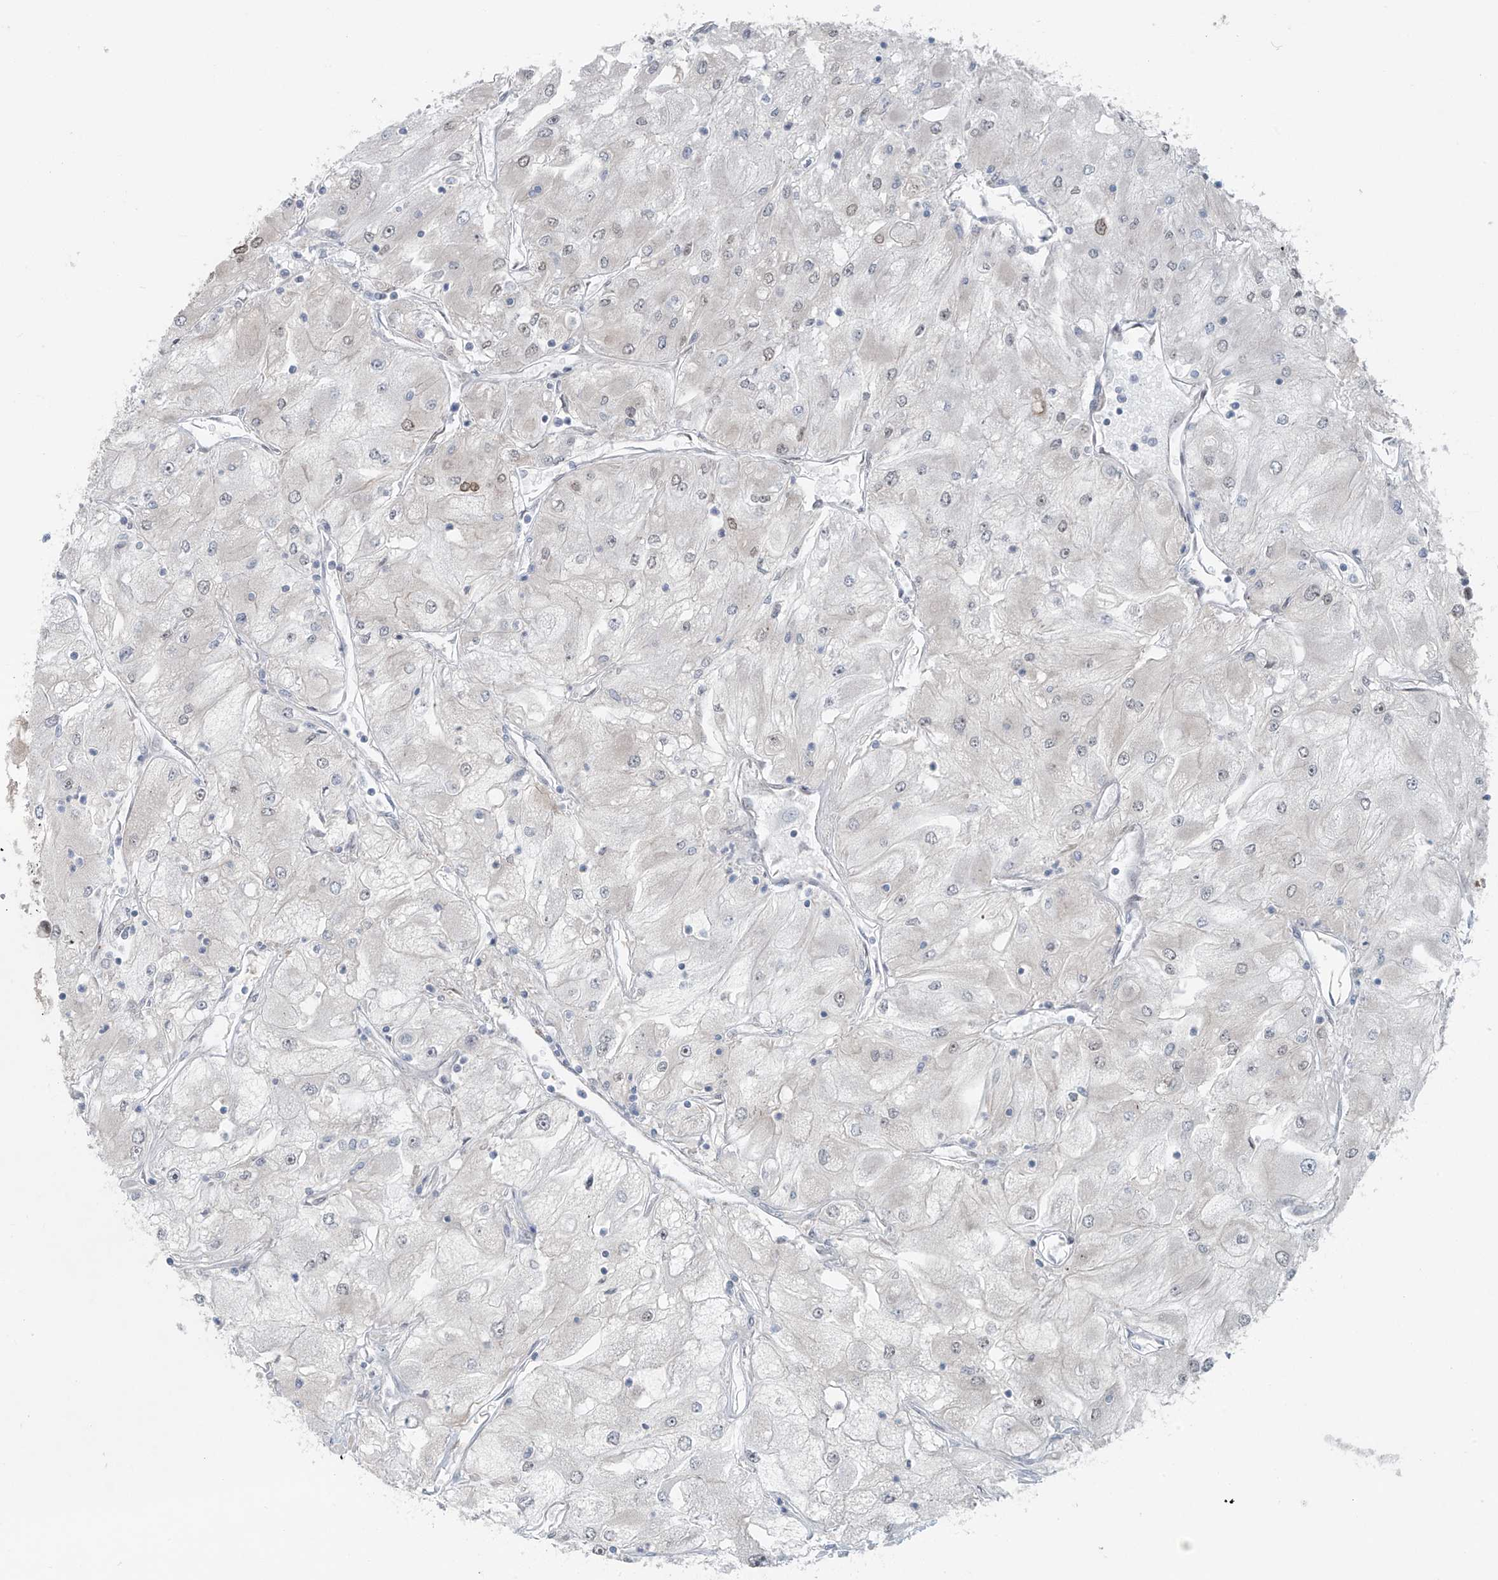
{"staining": {"intensity": "negative", "quantity": "none", "location": "none"}, "tissue": "renal cancer", "cell_type": "Tumor cells", "image_type": "cancer", "snomed": [{"axis": "morphology", "description": "Adenocarcinoma, NOS"}, {"axis": "topography", "description": "Kidney"}], "caption": "Immunohistochemistry histopathology image of renal cancer stained for a protein (brown), which displays no positivity in tumor cells. (DAB (3,3'-diaminobenzidine) IHC visualized using brightfield microscopy, high magnification).", "gene": "RASGEF1A", "patient": {"sex": "male", "age": 80}}